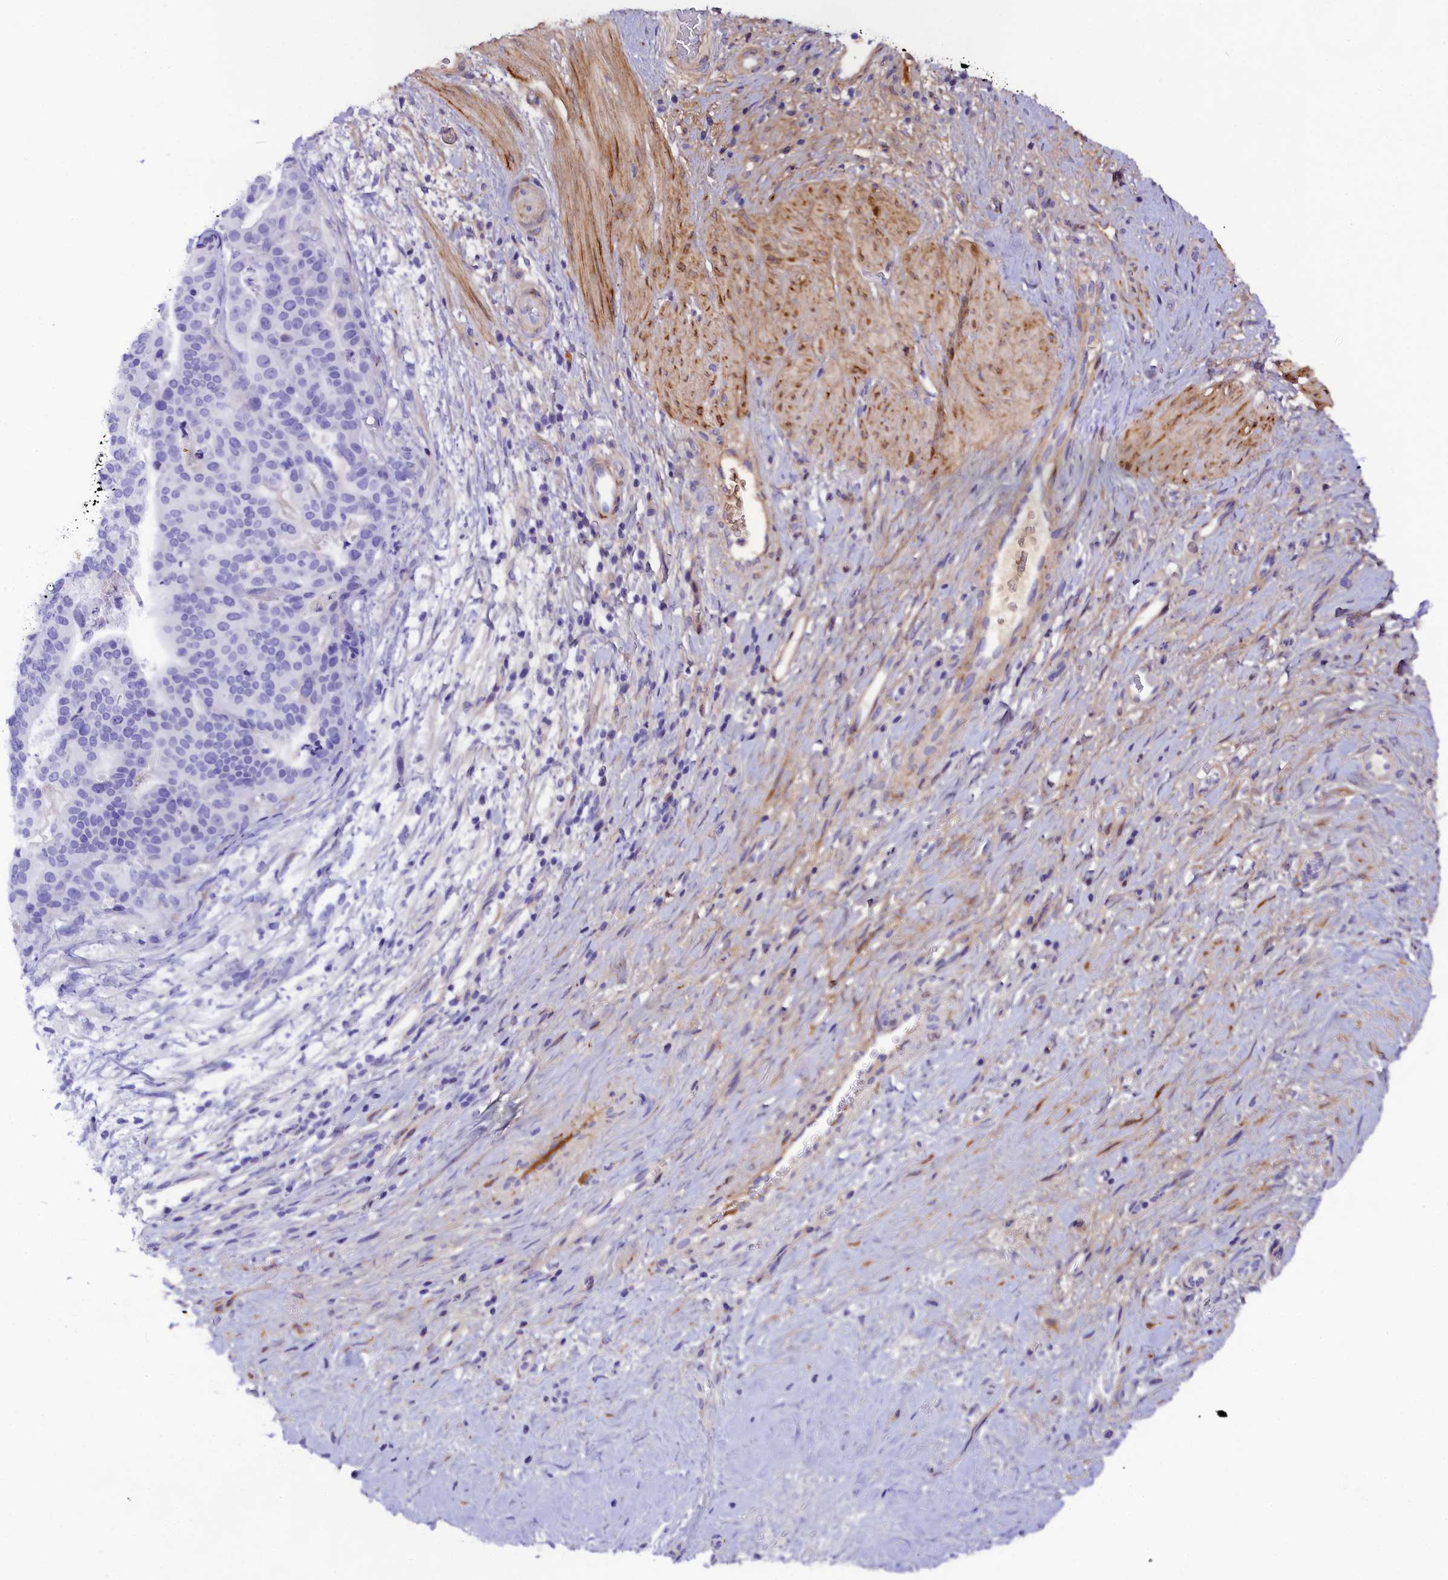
{"staining": {"intensity": "negative", "quantity": "none", "location": "none"}, "tissue": "stomach cancer", "cell_type": "Tumor cells", "image_type": "cancer", "snomed": [{"axis": "morphology", "description": "Adenocarcinoma, NOS"}, {"axis": "topography", "description": "Stomach"}], "caption": "This is a micrograph of immunohistochemistry staining of adenocarcinoma (stomach), which shows no staining in tumor cells. (DAB IHC visualized using brightfield microscopy, high magnification).", "gene": "SOD3", "patient": {"sex": "male", "age": 48}}